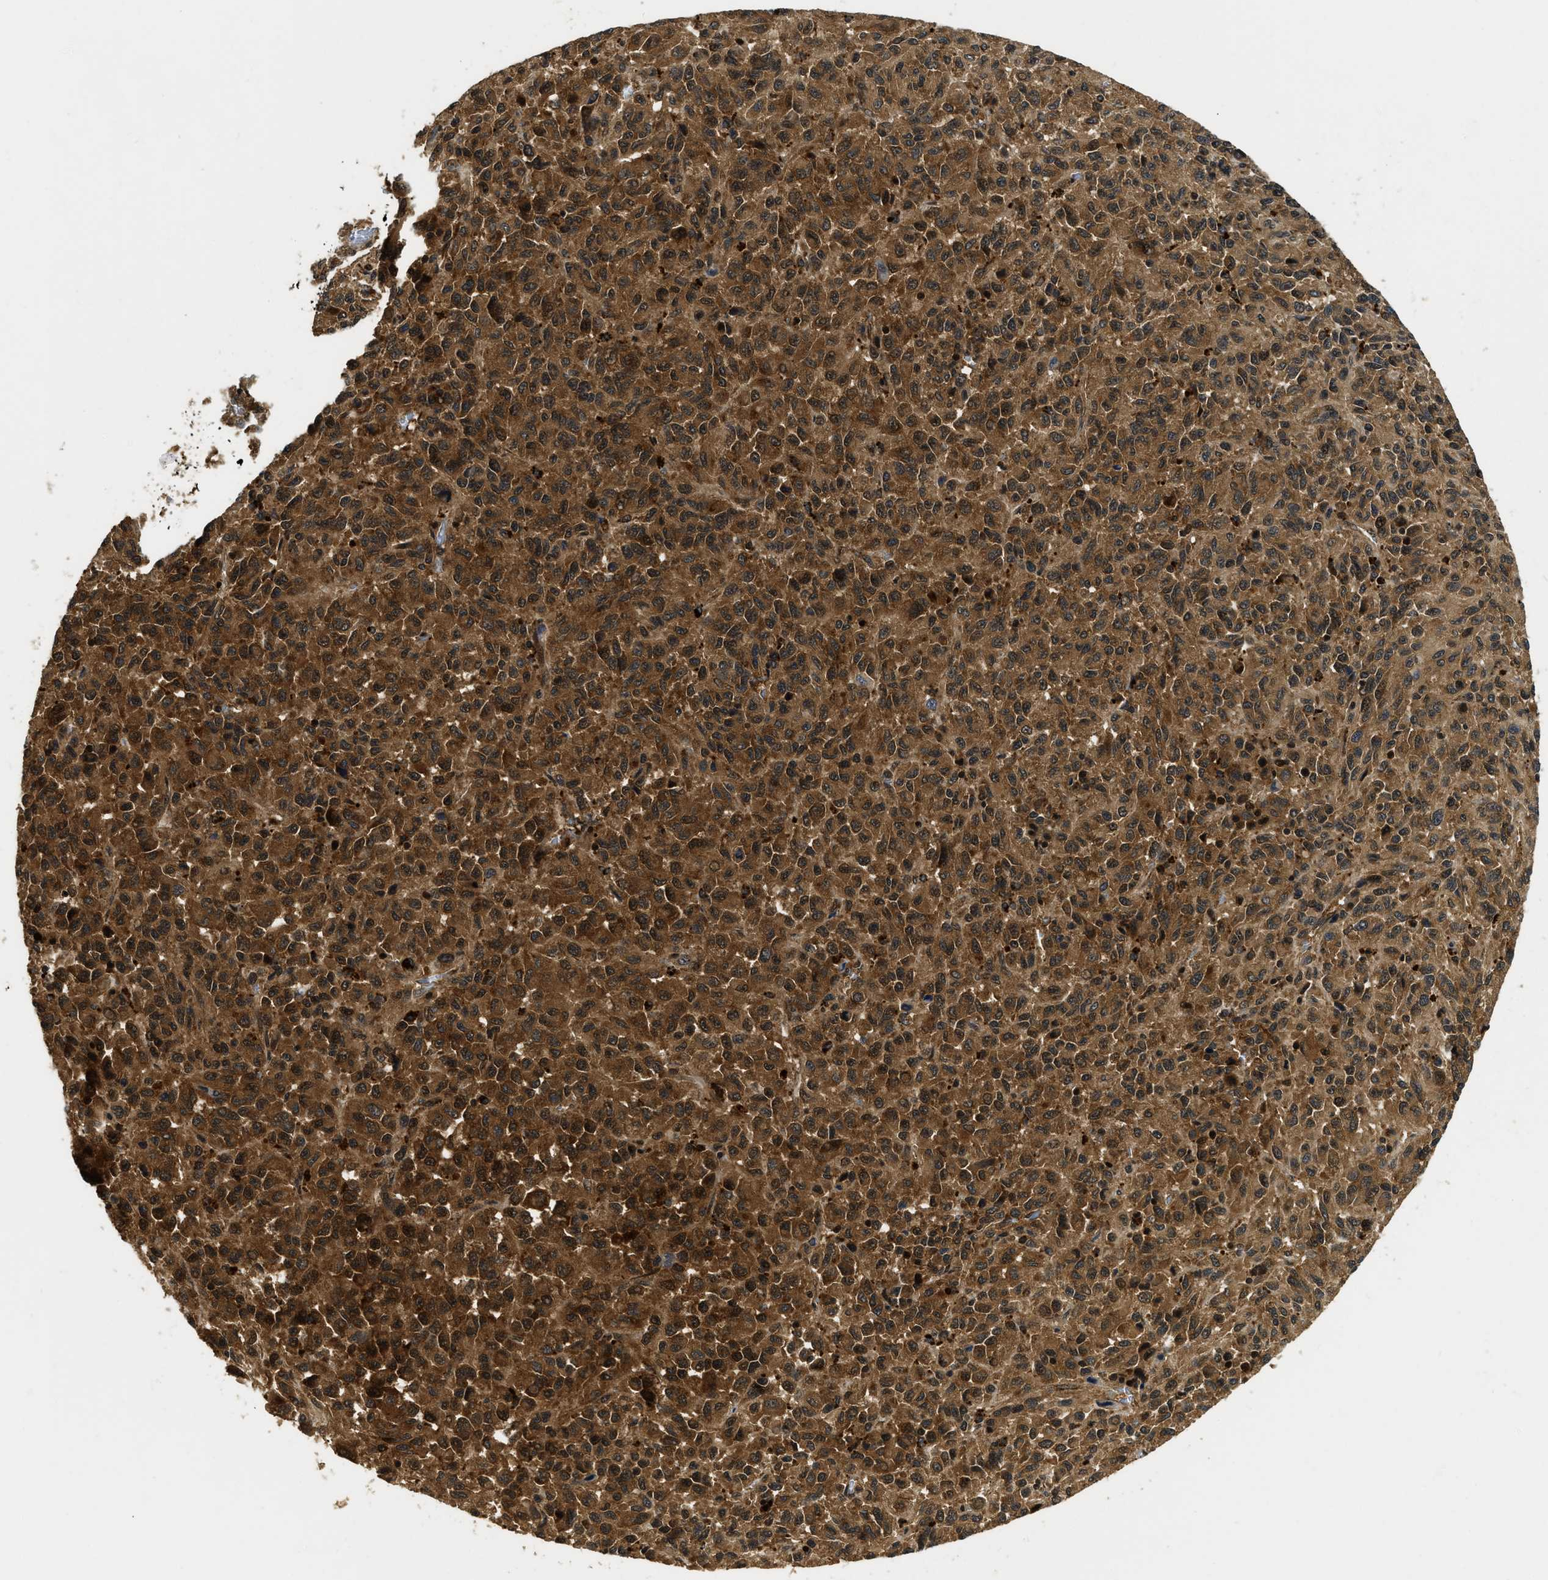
{"staining": {"intensity": "strong", "quantity": ">75%", "location": "cytoplasmic/membranous"}, "tissue": "melanoma", "cell_type": "Tumor cells", "image_type": "cancer", "snomed": [{"axis": "morphology", "description": "Malignant melanoma, Metastatic site"}, {"axis": "topography", "description": "Lung"}], "caption": "Brown immunohistochemical staining in human malignant melanoma (metastatic site) displays strong cytoplasmic/membranous positivity in approximately >75% of tumor cells.", "gene": "ADSL", "patient": {"sex": "male", "age": 64}}